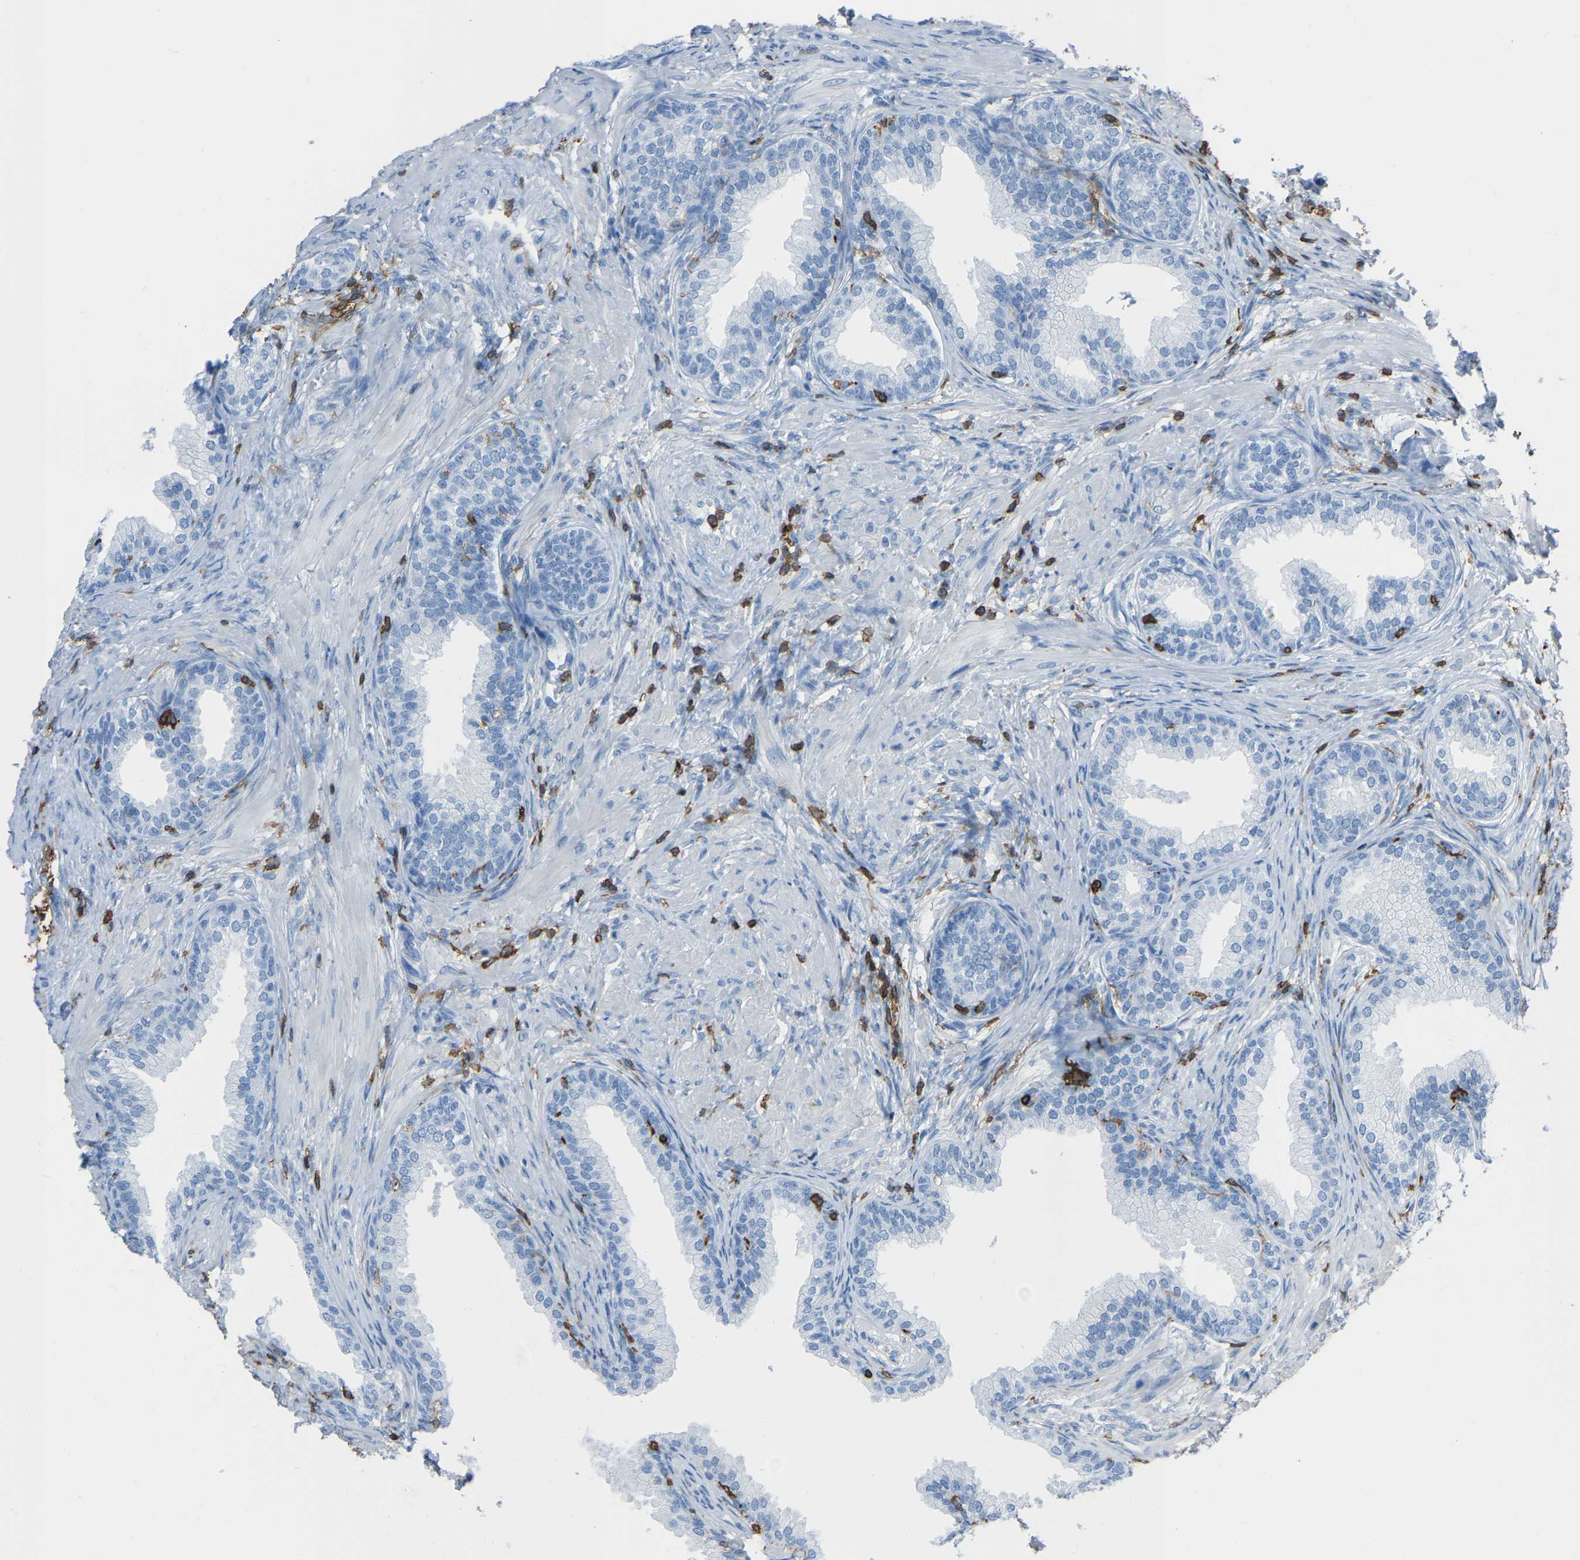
{"staining": {"intensity": "negative", "quantity": "none", "location": "none"}, "tissue": "prostate", "cell_type": "Glandular cells", "image_type": "normal", "snomed": [{"axis": "morphology", "description": "Normal tissue, NOS"}, {"axis": "topography", "description": "Prostate"}], "caption": "High power microscopy image of an IHC photomicrograph of benign prostate, revealing no significant staining in glandular cells. (Brightfield microscopy of DAB immunohistochemistry (IHC) at high magnification).", "gene": "LSP1", "patient": {"sex": "male", "age": 76}}